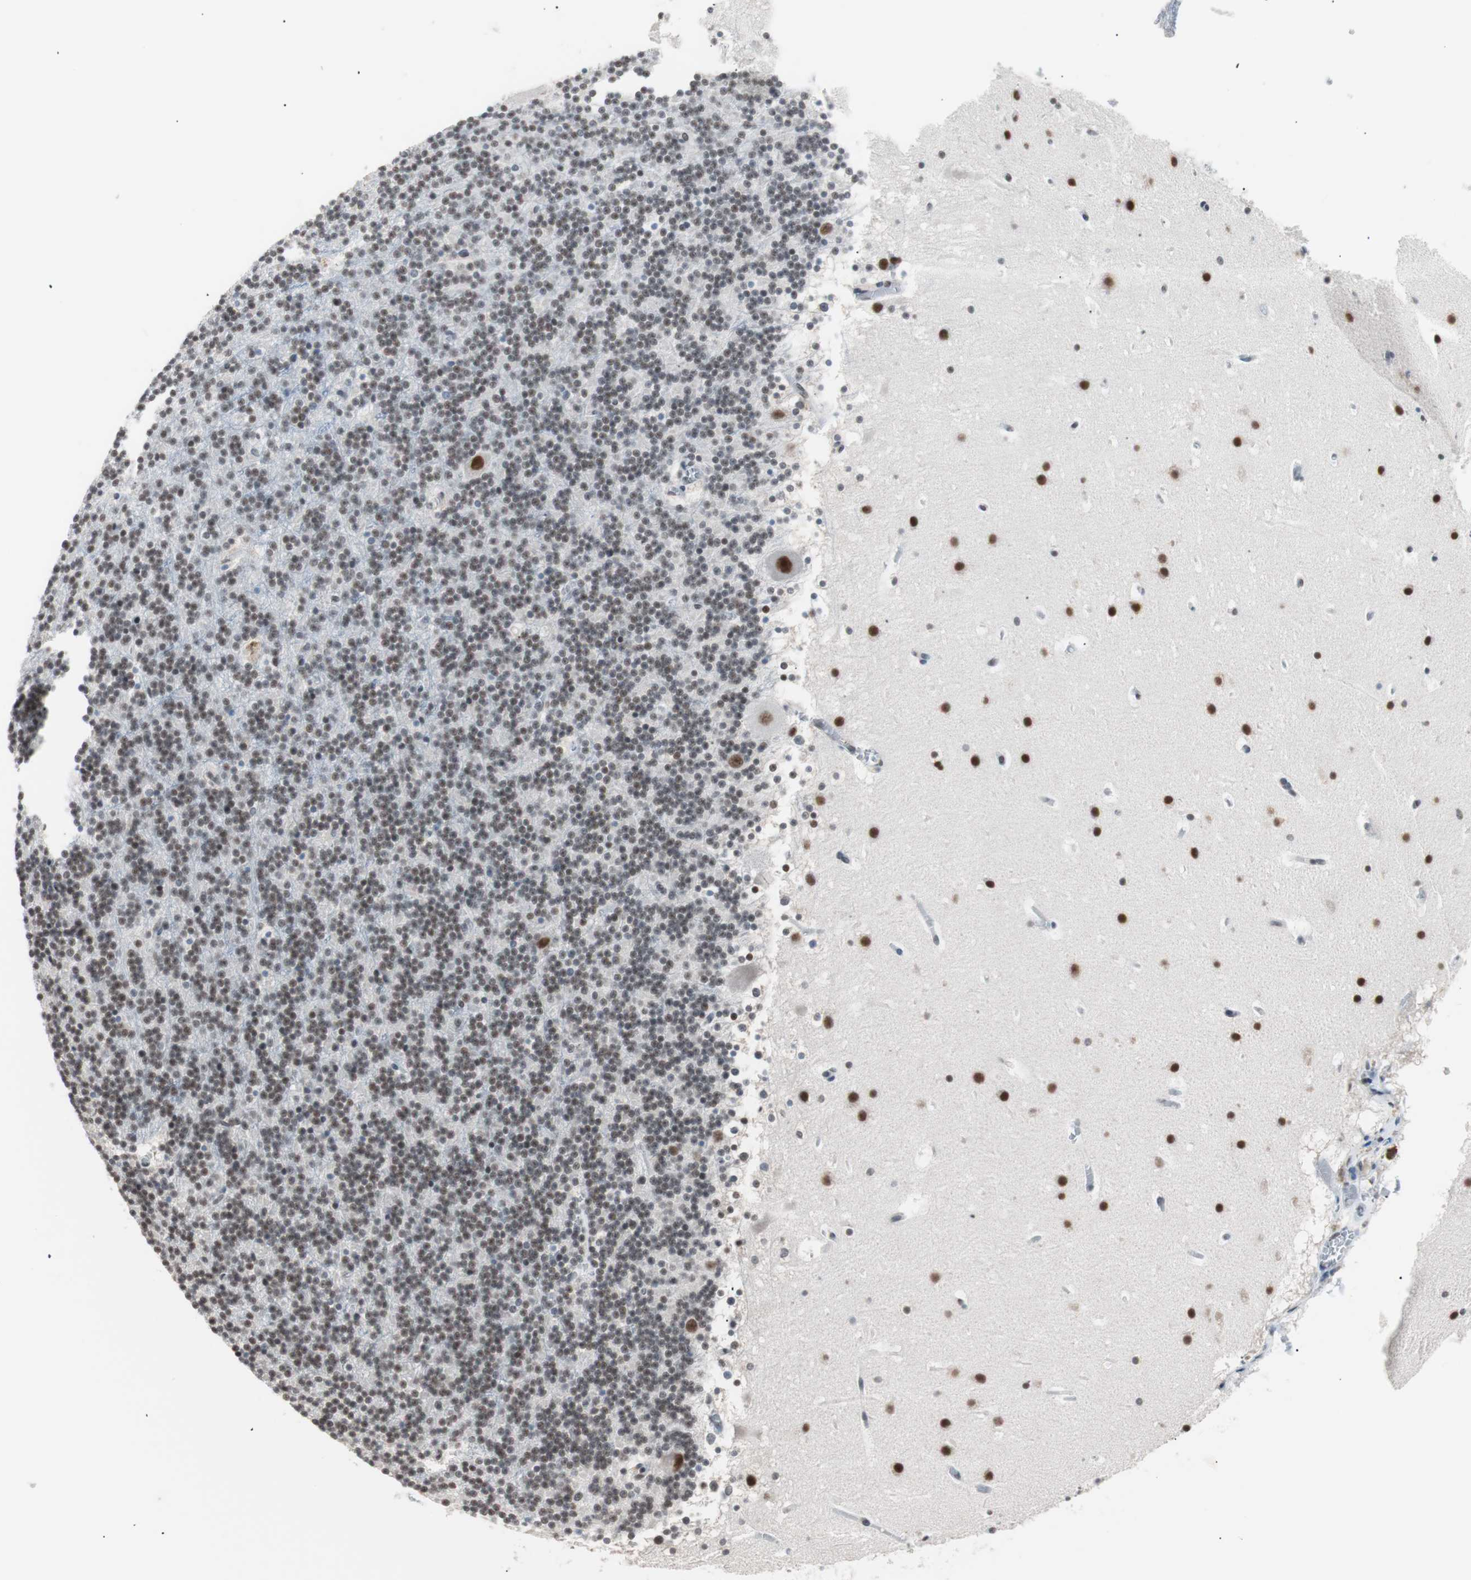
{"staining": {"intensity": "weak", "quantity": "25%-75%", "location": "nuclear"}, "tissue": "cerebellum", "cell_type": "Cells in granular layer", "image_type": "normal", "snomed": [{"axis": "morphology", "description": "Normal tissue, NOS"}, {"axis": "topography", "description": "Cerebellum"}], "caption": "Immunohistochemical staining of normal human cerebellum displays 25%-75% levels of weak nuclear protein staining in approximately 25%-75% of cells in granular layer.", "gene": "LIG3", "patient": {"sex": "male", "age": 45}}